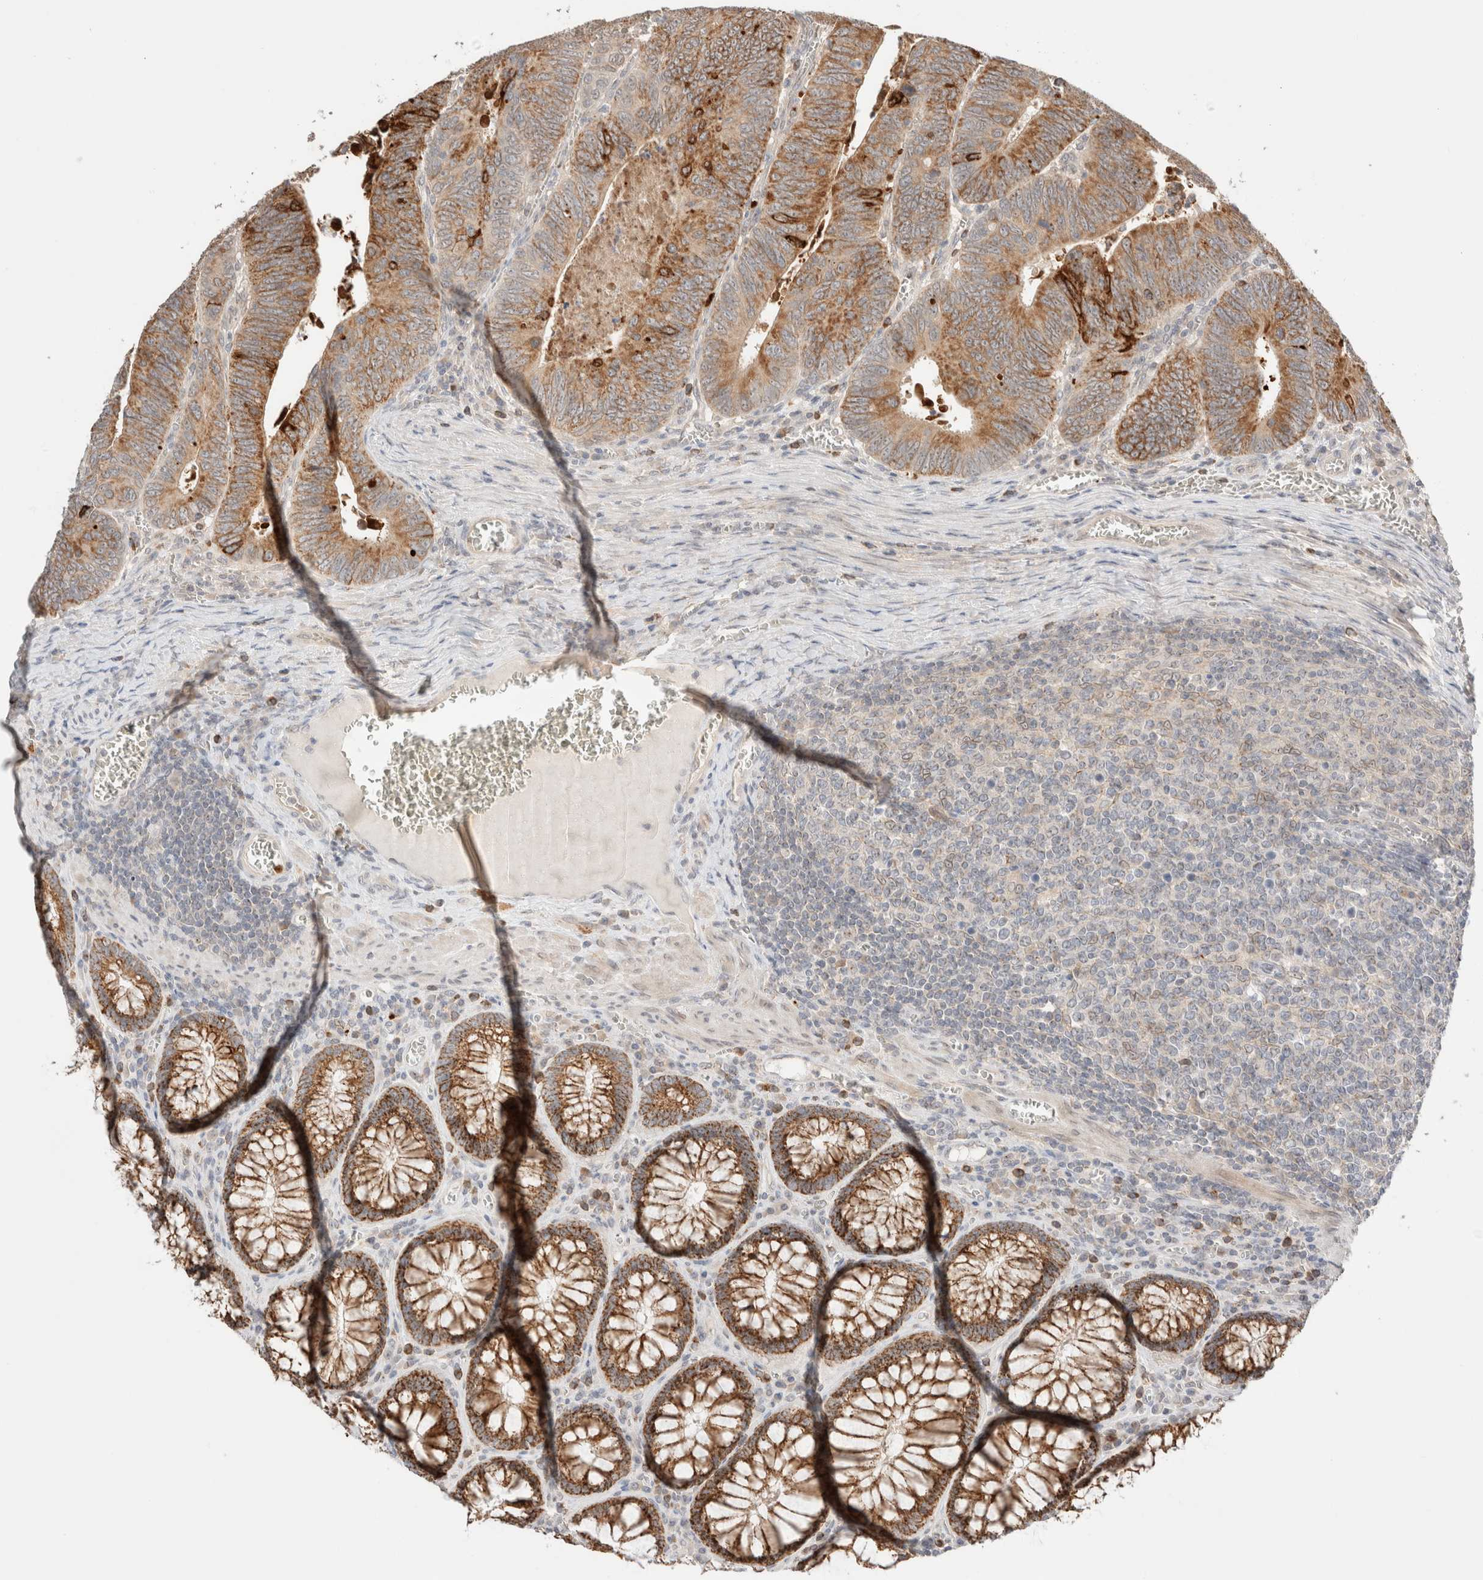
{"staining": {"intensity": "moderate", "quantity": ">75%", "location": "cytoplasmic/membranous"}, "tissue": "colorectal cancer", "cell_type": "Tumor cells", "image_type": "cancer", "snomed": [{"axis": "morphology", "description": "Inflammation, NOS"}, {"axis": "morphology", "description": "Adenocarcinoma, NOS"}, {"axis": "topography", "description": "Colon"}], "caption": "Protein staining by IHC shows moderate cytoplasmic/membranous expression in about >75% of tumor cells in adenocarcinoma (colorectal).", "gene": "TRIM41", "patient": {"sex": "male", "age": 72}}